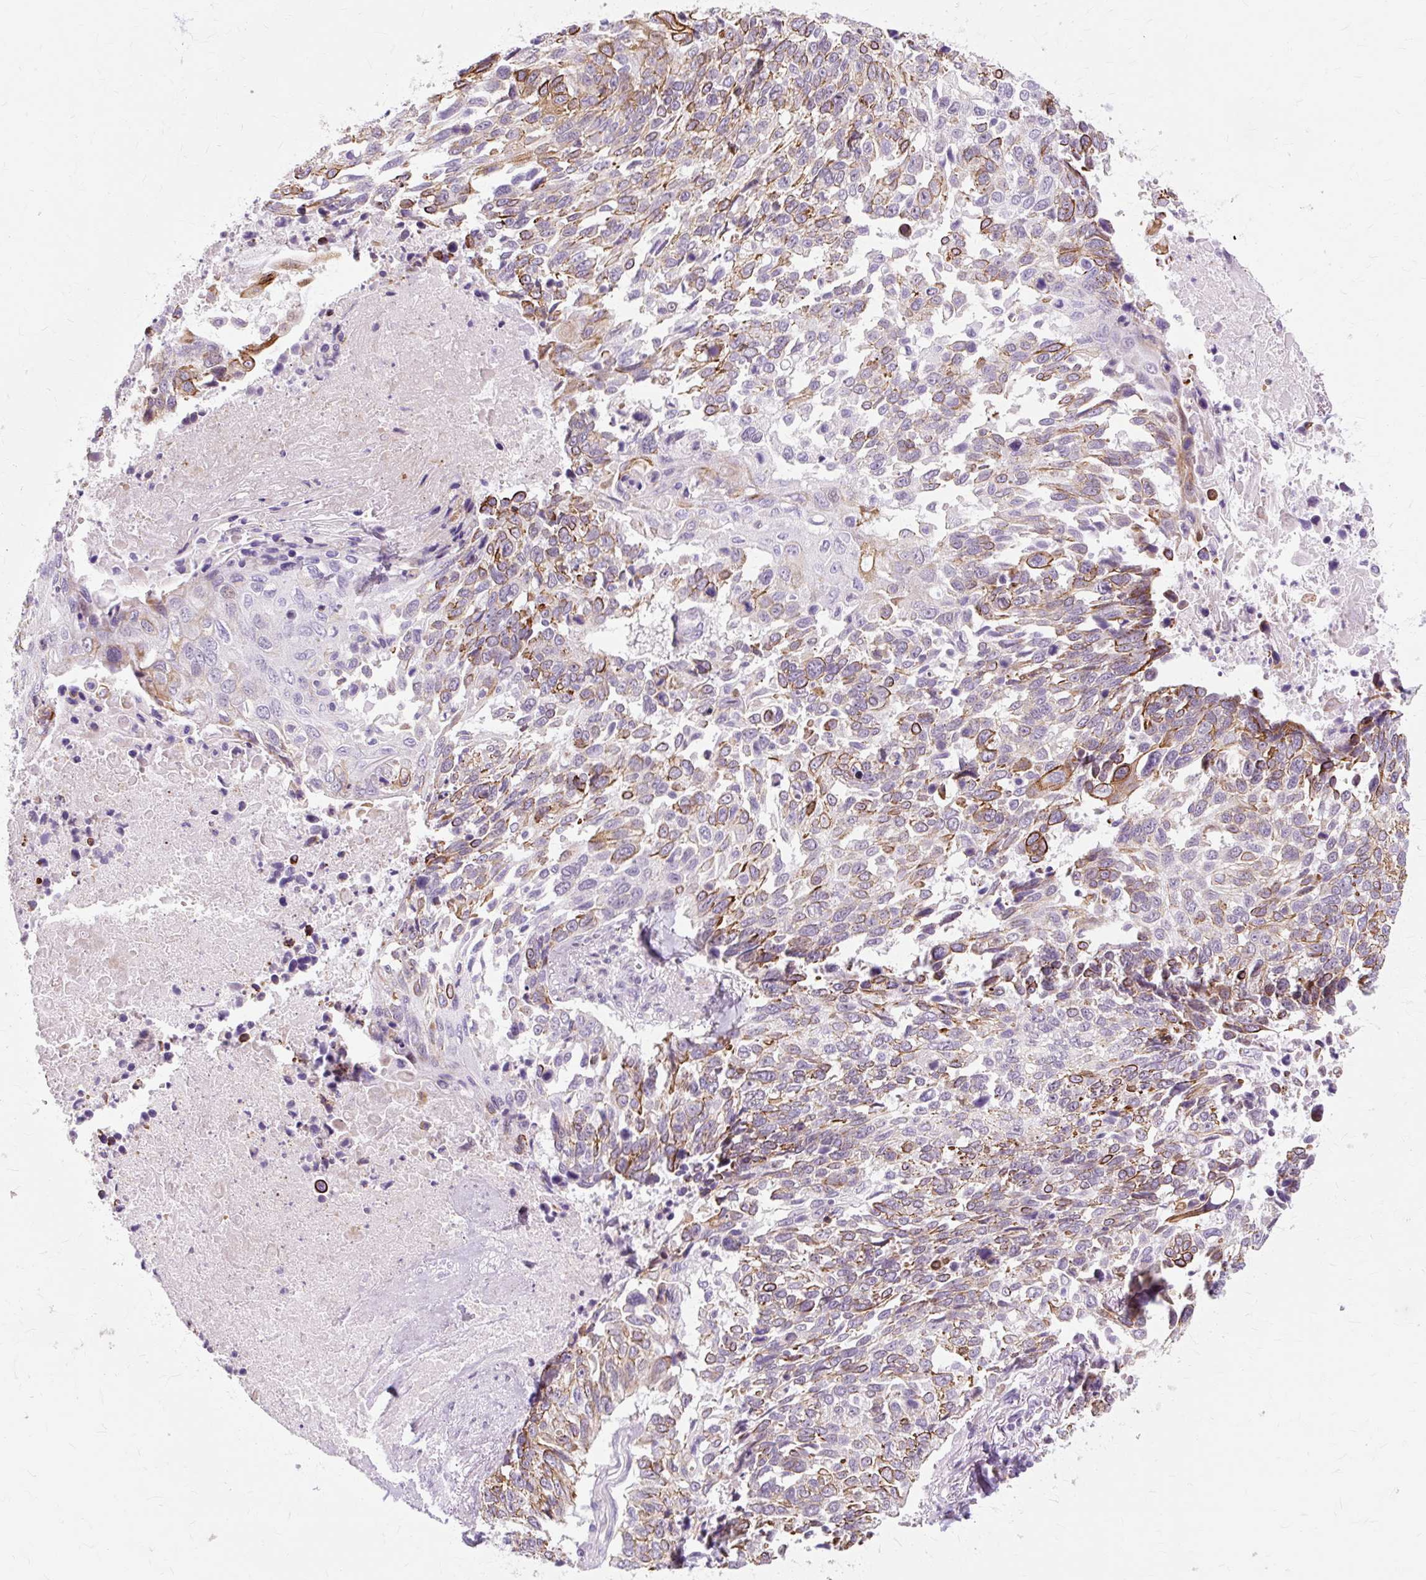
{"staining": {"intensity": "strong", "quantity": "25%-75%", "location": "cytoplasmic/membranous"}, "tissue": "lung cancer", "cell_type": "Tumor cells", "image_type": "cancer", "snomed": [{"axis": "morphology", "description": "Squamous cell carcinoma, NOS"}, {"axis": "topography", "description": "Lung"}], "caption": "Brown immunohistochemical staining in human lung cancer (squamous cell carcinoma) shows strong cytoplasmic/membranous staining in approximately 25%-75% of tumor cells. (Stains: DAB in brown, nuclei in blue, Microscopy: brightfield microscopy at high magnification).", "gene": "IRX2", "patient": {"sex": "male", "age": 62}}